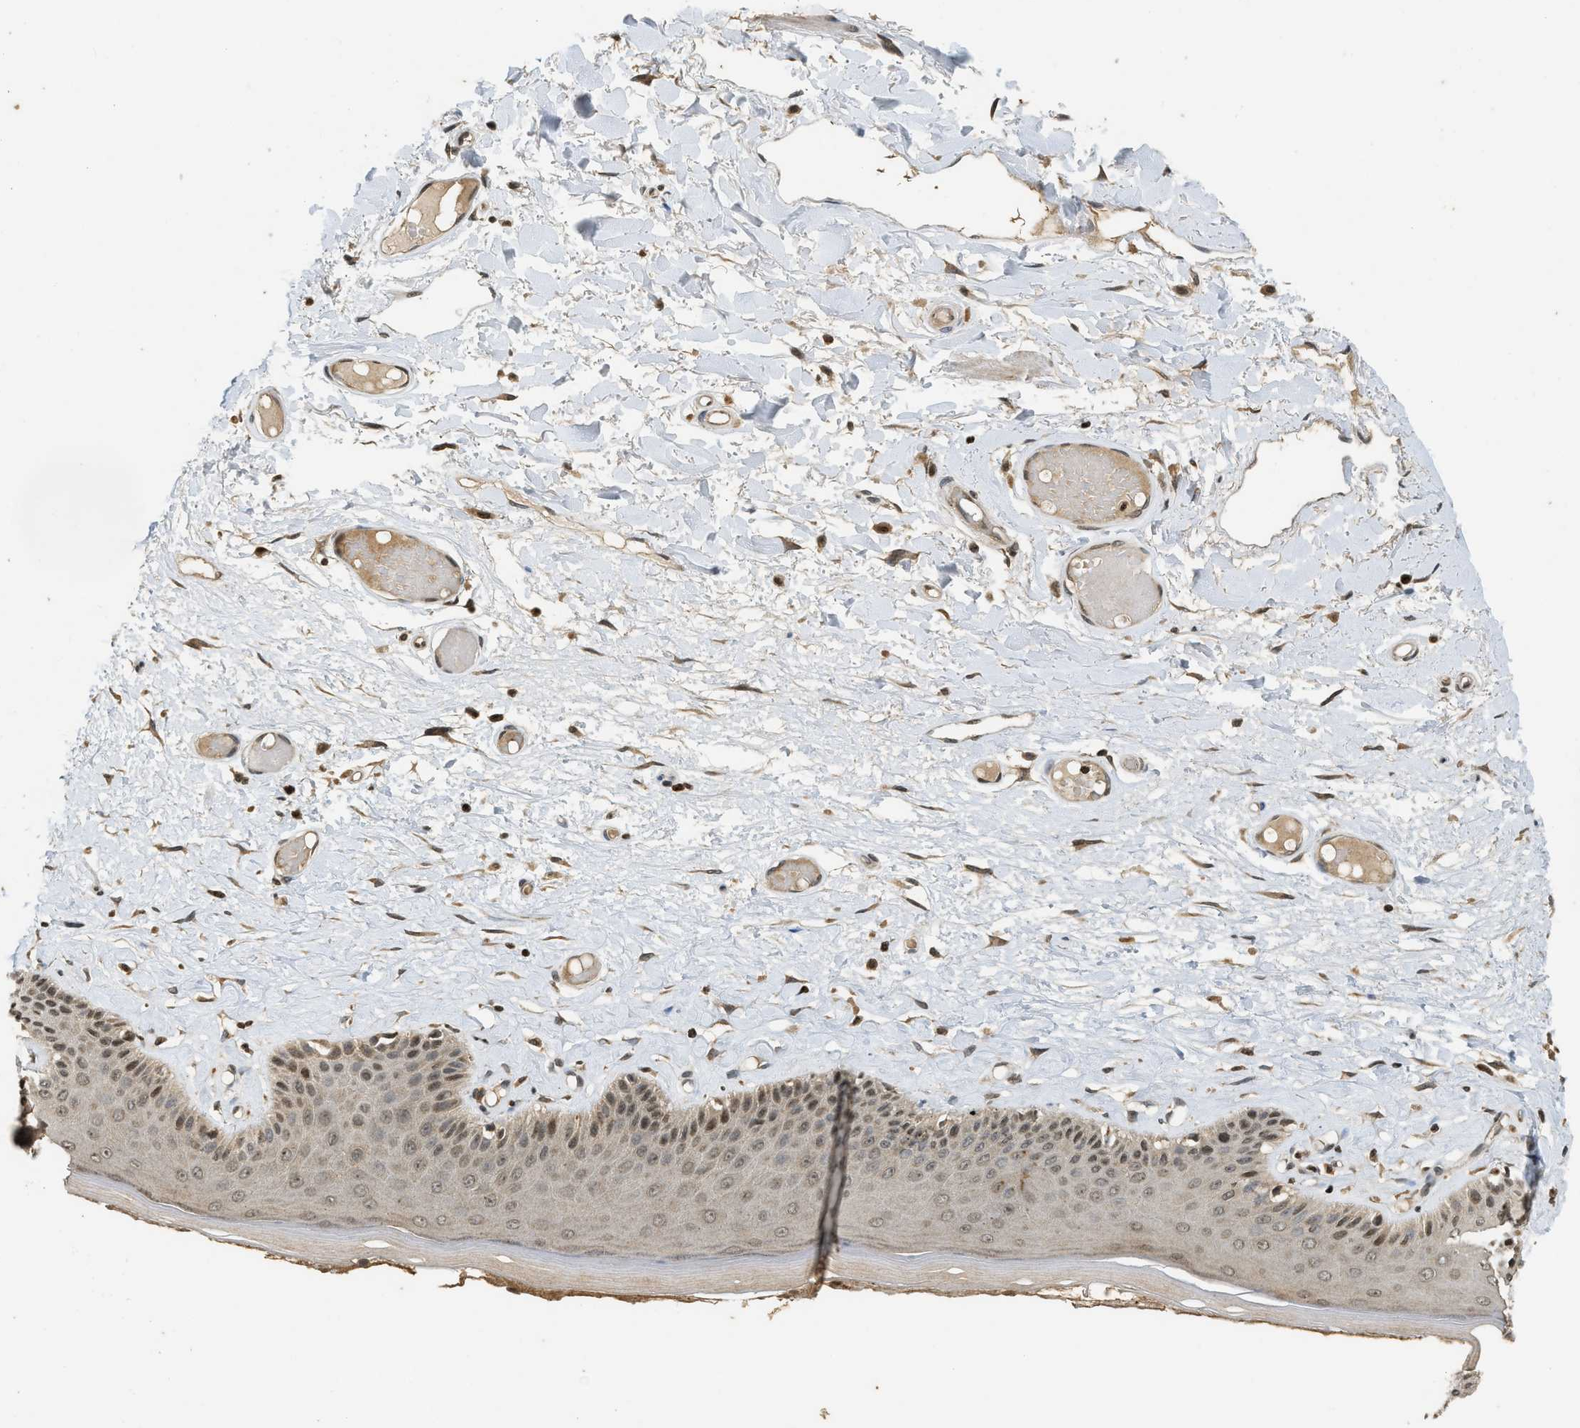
{"staining": {"intensity": "moderate", "quantity": ">75%", "location": "nuclear"}, "tissue": "skin", "cell_type": "Epidermal cells", "image_type": "normal", "snomed": [{"axis": "morphology", "description": "Normal tissue, NOS"}, {"axis": "topography", "description": "Vulva"}], "caption": "Human skin stained for a protein (brown) displays moderate nuclear positive expression in approximately >75% of epidermal cells.", "gene": "SIAH1", "patient": {"sex": "female", "age": 73}}